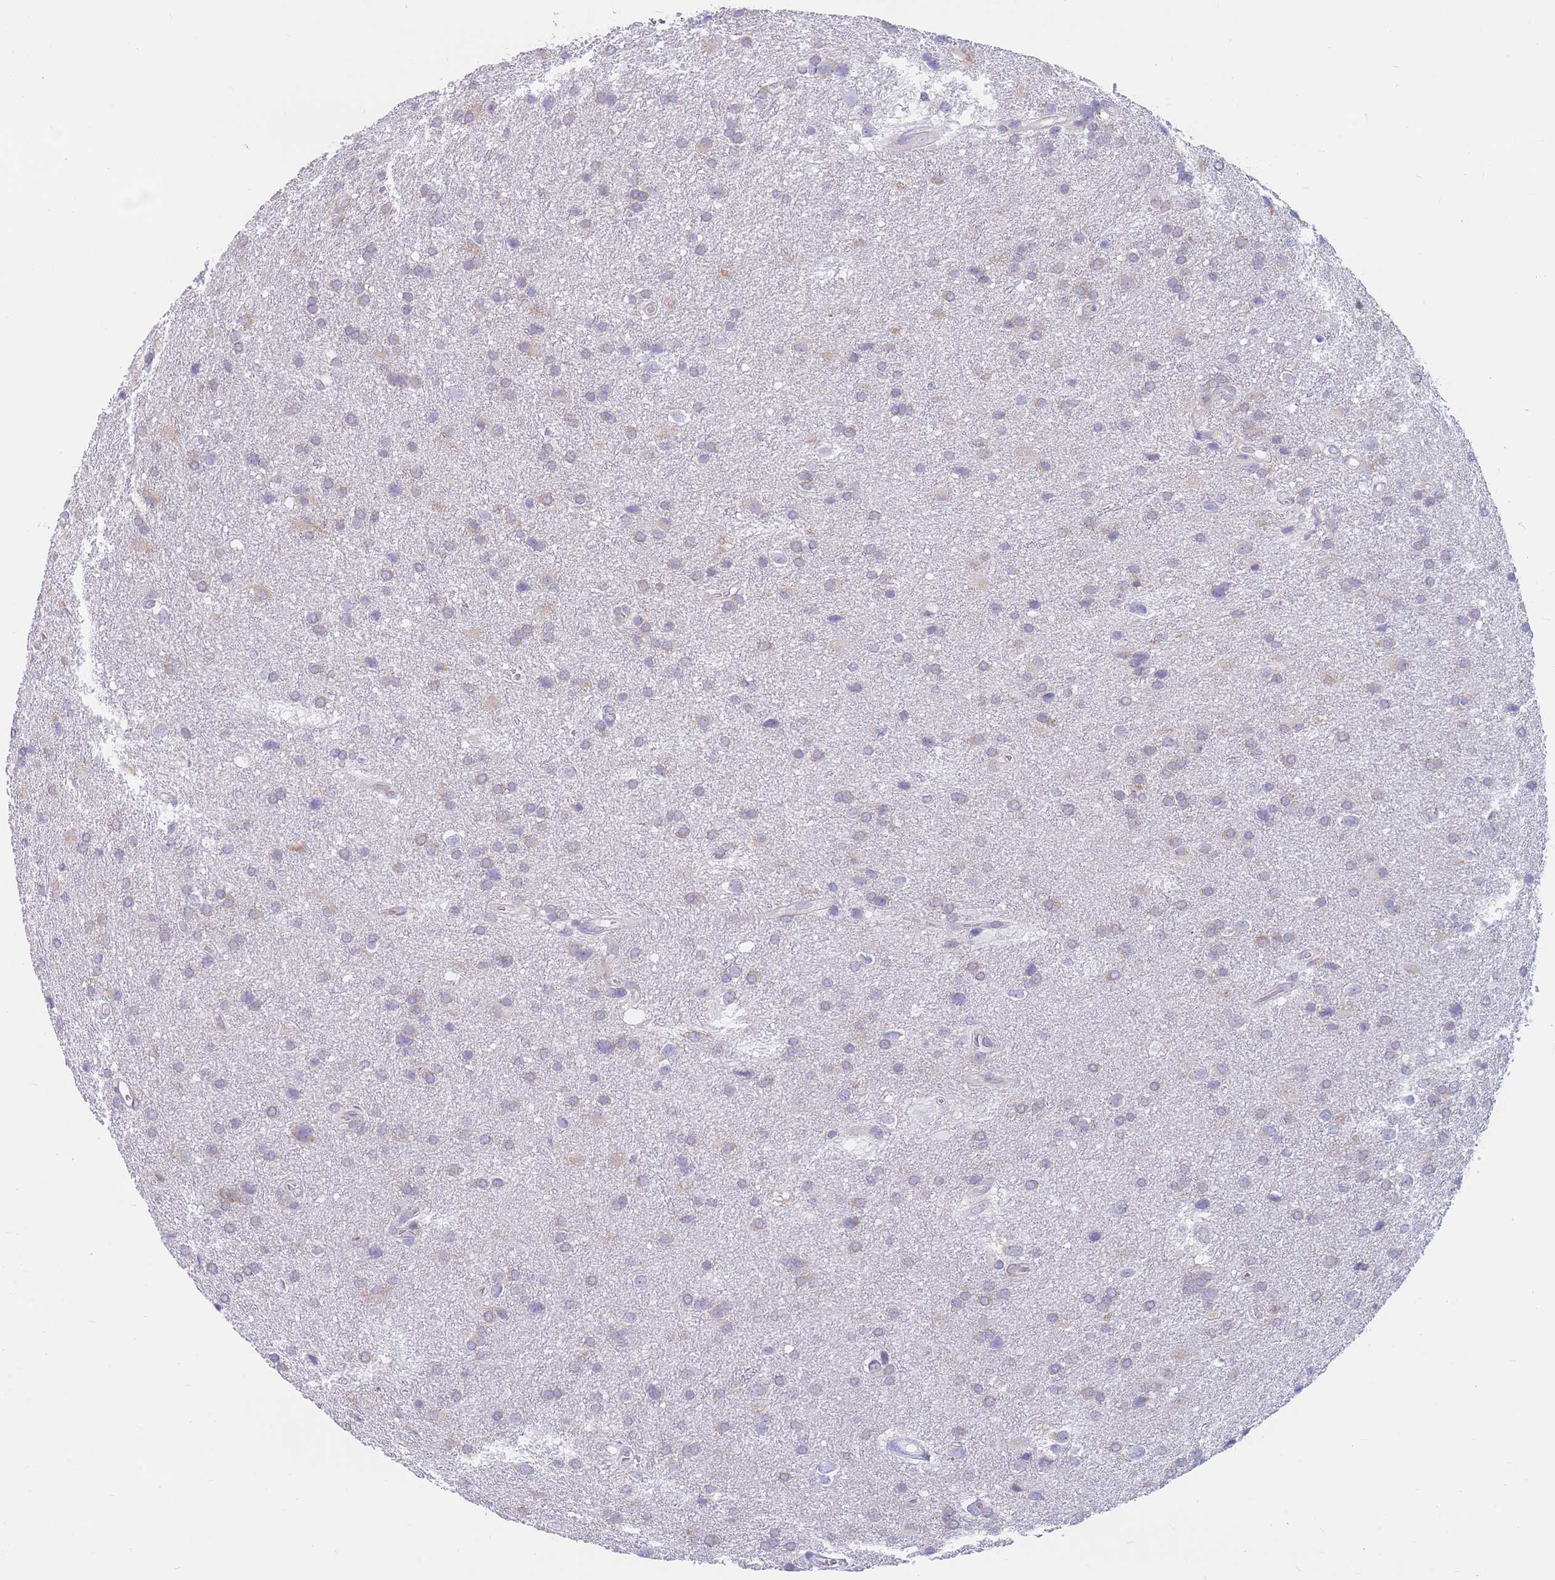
{"staining": {"intensity": "weak", "quantity": "<25%", "location": "cytoplasmic/membranous"}, "tissue": "glioma", "cell_type": "Tumor cells", "image_type": "cancer", "snomed": [{"axis": "morphology", "description": "Glioma, malignant, Low grade"}, {"axis": "topography", "description": "Brain"}], "caption": "This is an IHC image of human glioma. There is no positivity in tumor cells.", "gene": "RPL8", "patient": {"sex": "female", "age": 32}}